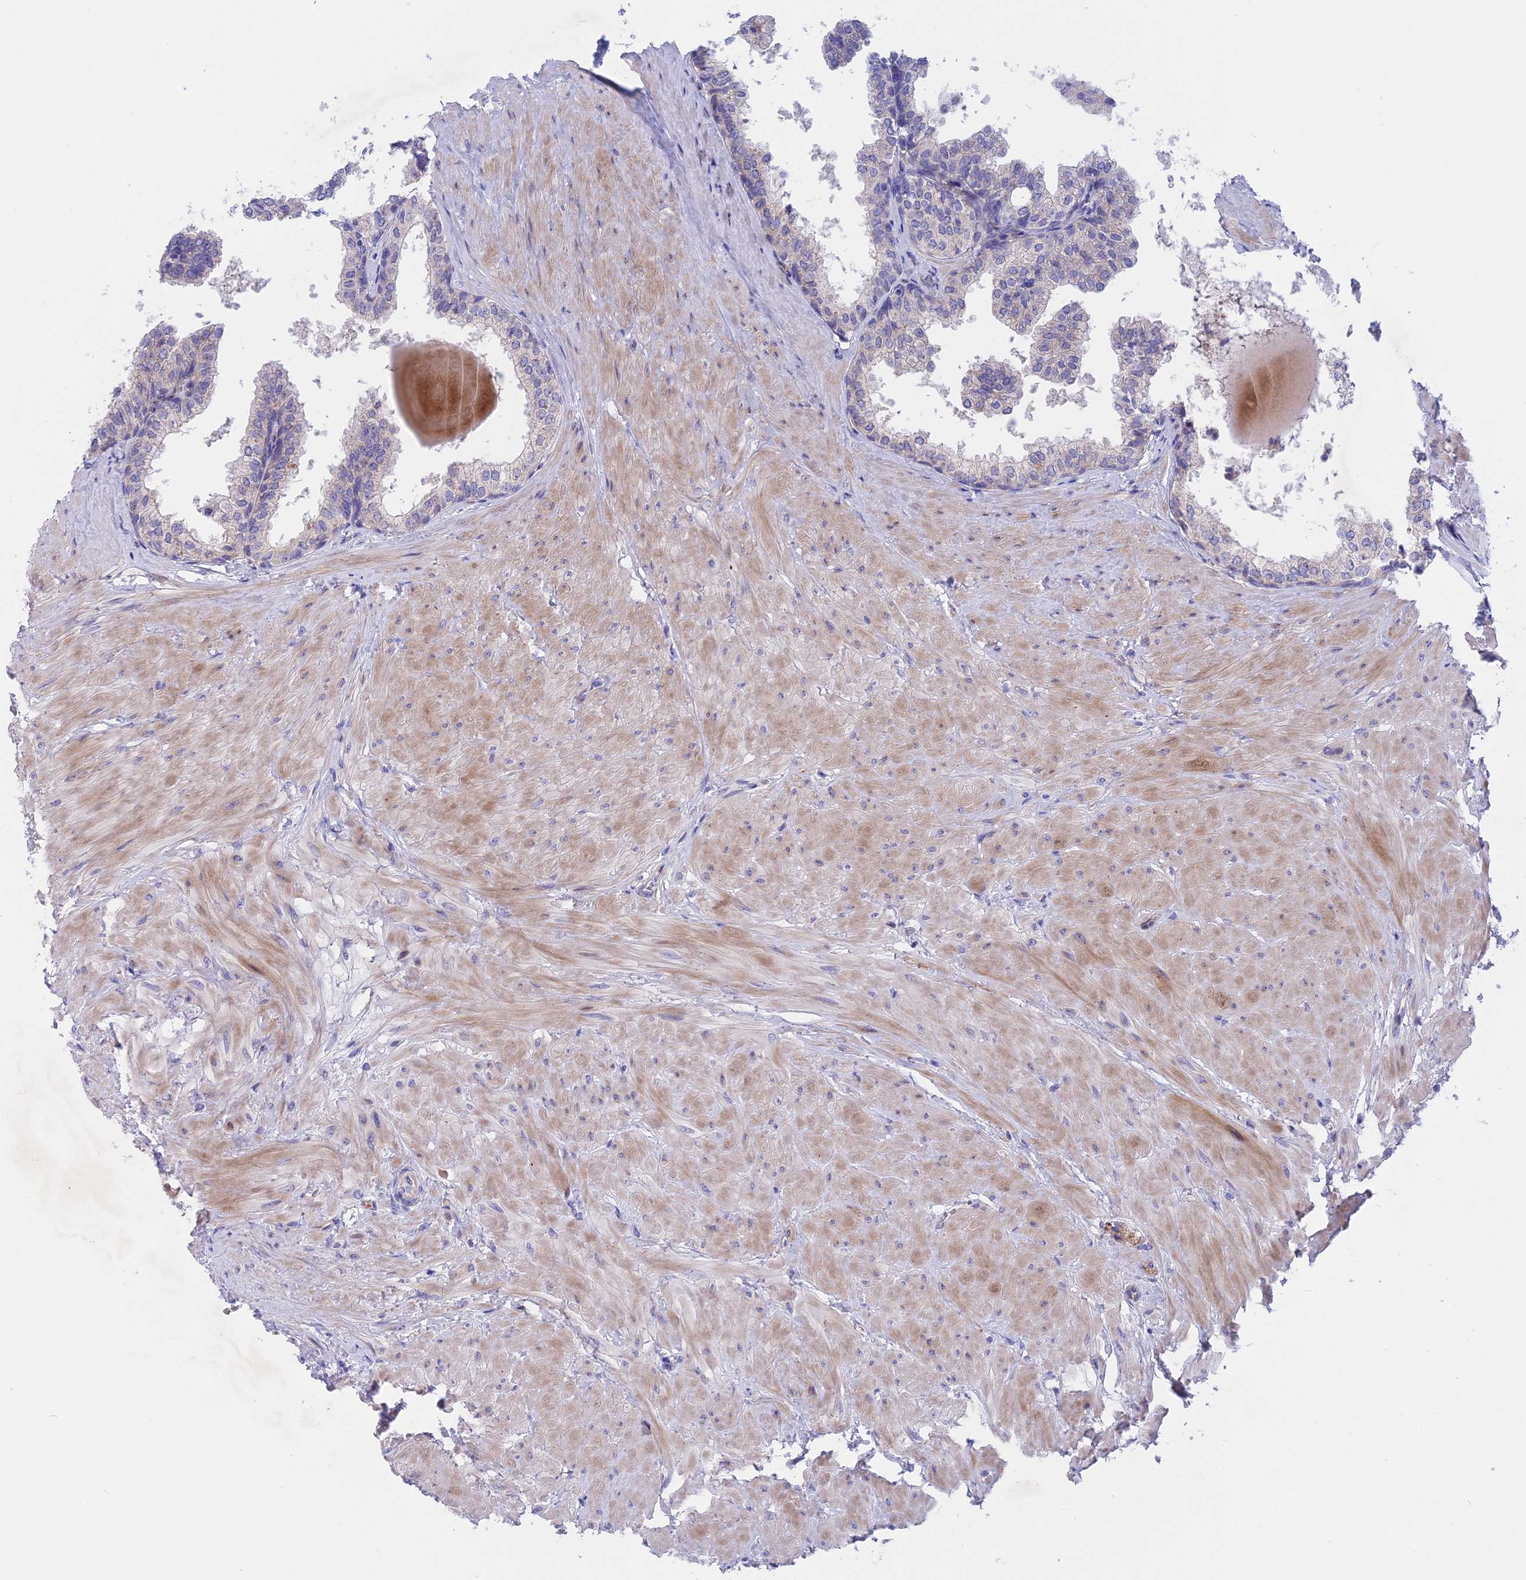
{"staining": {"intensity": "weak", "quantity": "<25%", "location": "cytoplasmic/membranous"}, "tissue": "prostate", "cell_type": "Glandular cells", "image_type": "normal", "snomed": [{"axis": "morphology", "description": "Normal tissue, NOS"}, {"axis": "topography", "description": "Prostate"}], "caption": "IHC of normal human prostate reveals no expression in glandular cells. The staining is performed using DAB (3,3'-diaminobenzidine) brown chromogen with nuclei counter-stained in using hematoxylin.", "gene": "TMEM138", "patient": {"sex": "male", "age": 48}}